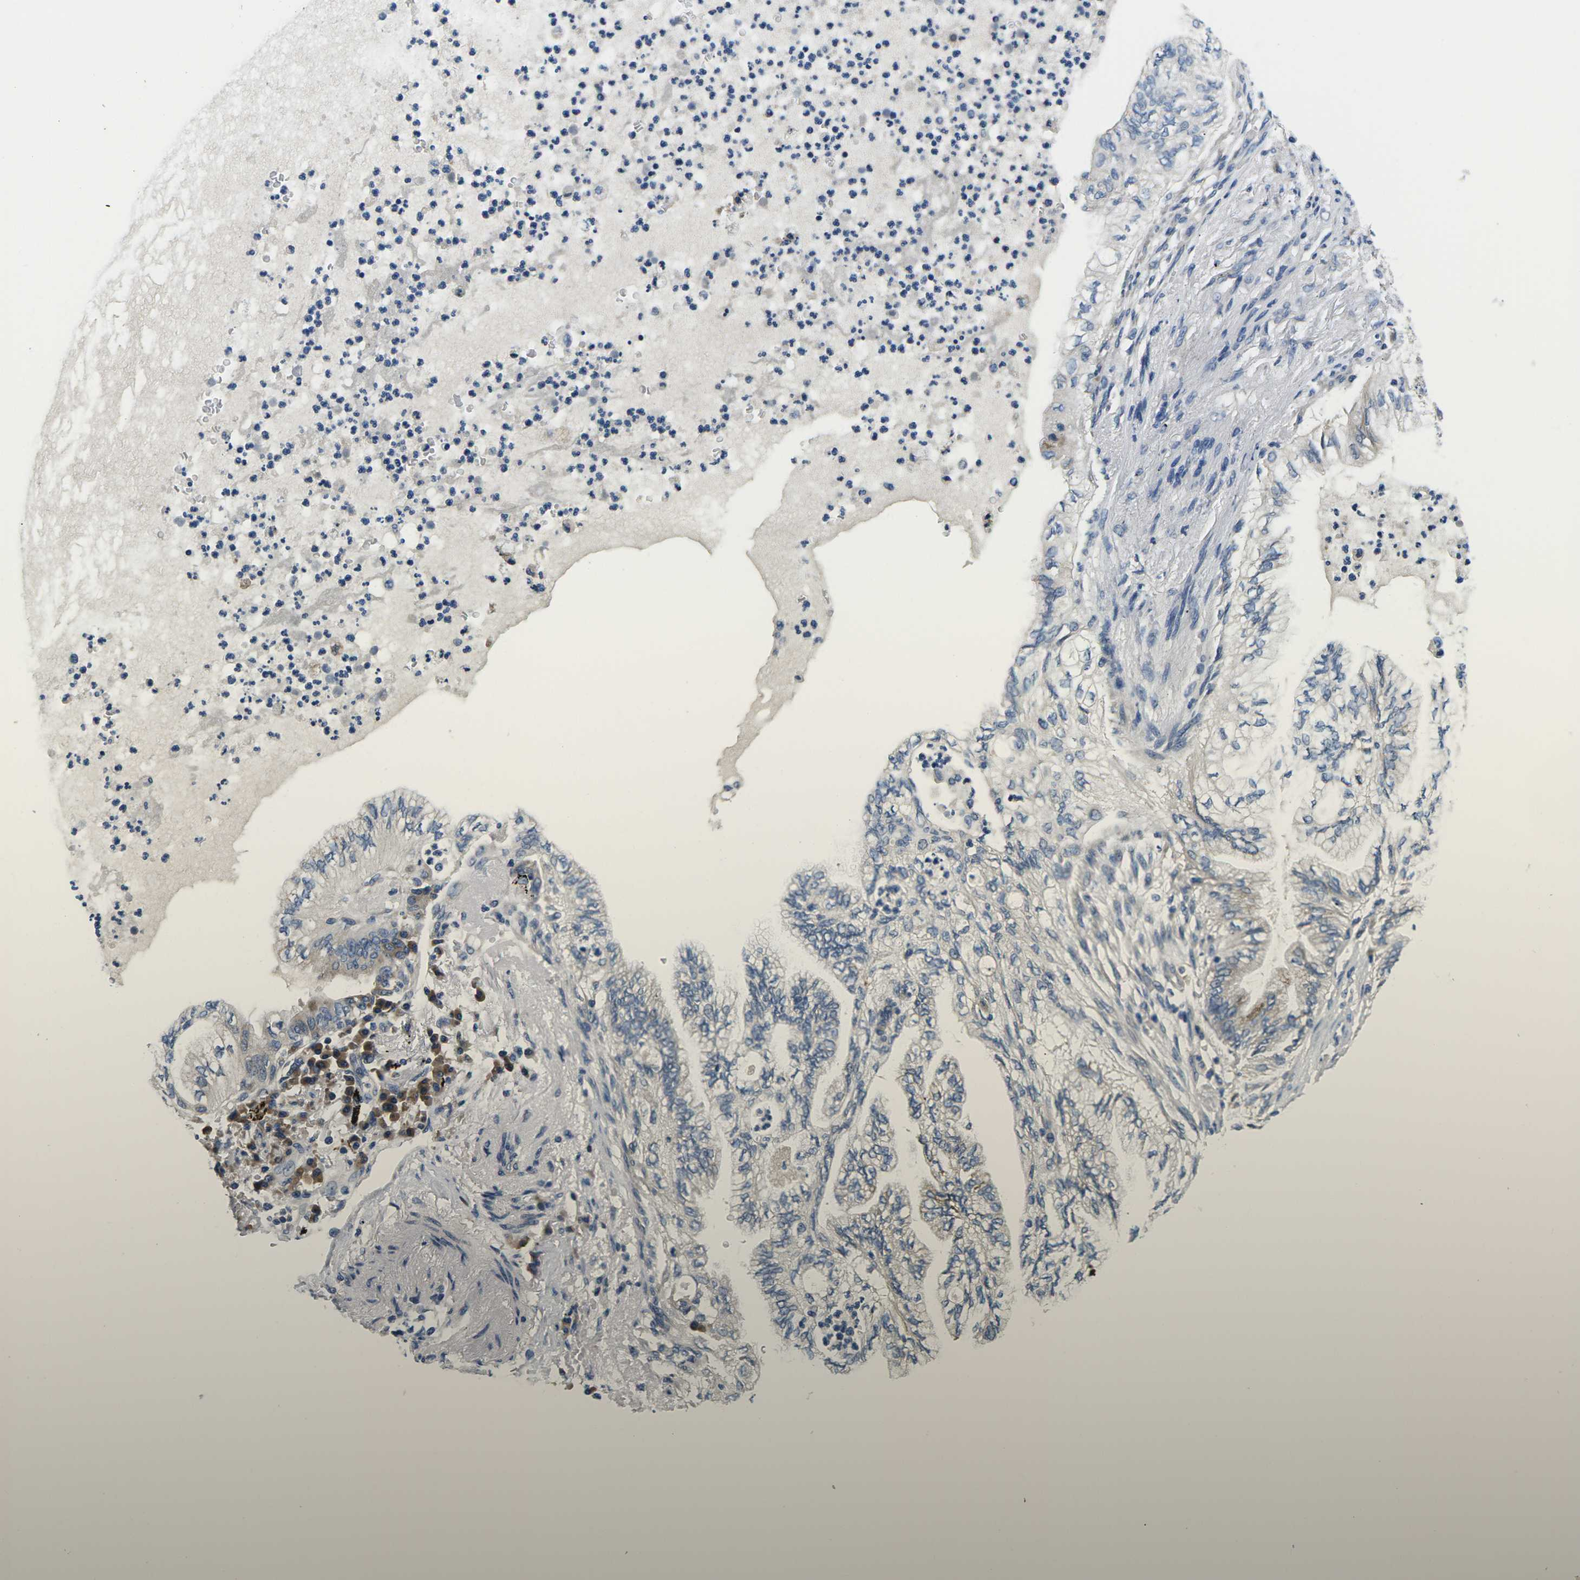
{"staining": {"intensity": "negative", "quantity": "none", "location": "none"}, "tissue": "lung cancer", "cell_type": "Tumor cells", "image_type": "cancer", "snomed": [{"axis": "morphology", "description": "Normal tissue, NOS"}, {"axis": "morphology", "description": "Adenocarcinoma, NOS"}, {"axis": "topography", "description": "Bronchus"}, {"axis": "topography", "description": "Lung"}], "caption": "Adenocarcinoma (lung) stained for a protein using IHC displays no positivity tumor cells.", "gene": "ERGIC3", "patient": {"sex": "female", "age": 70}}